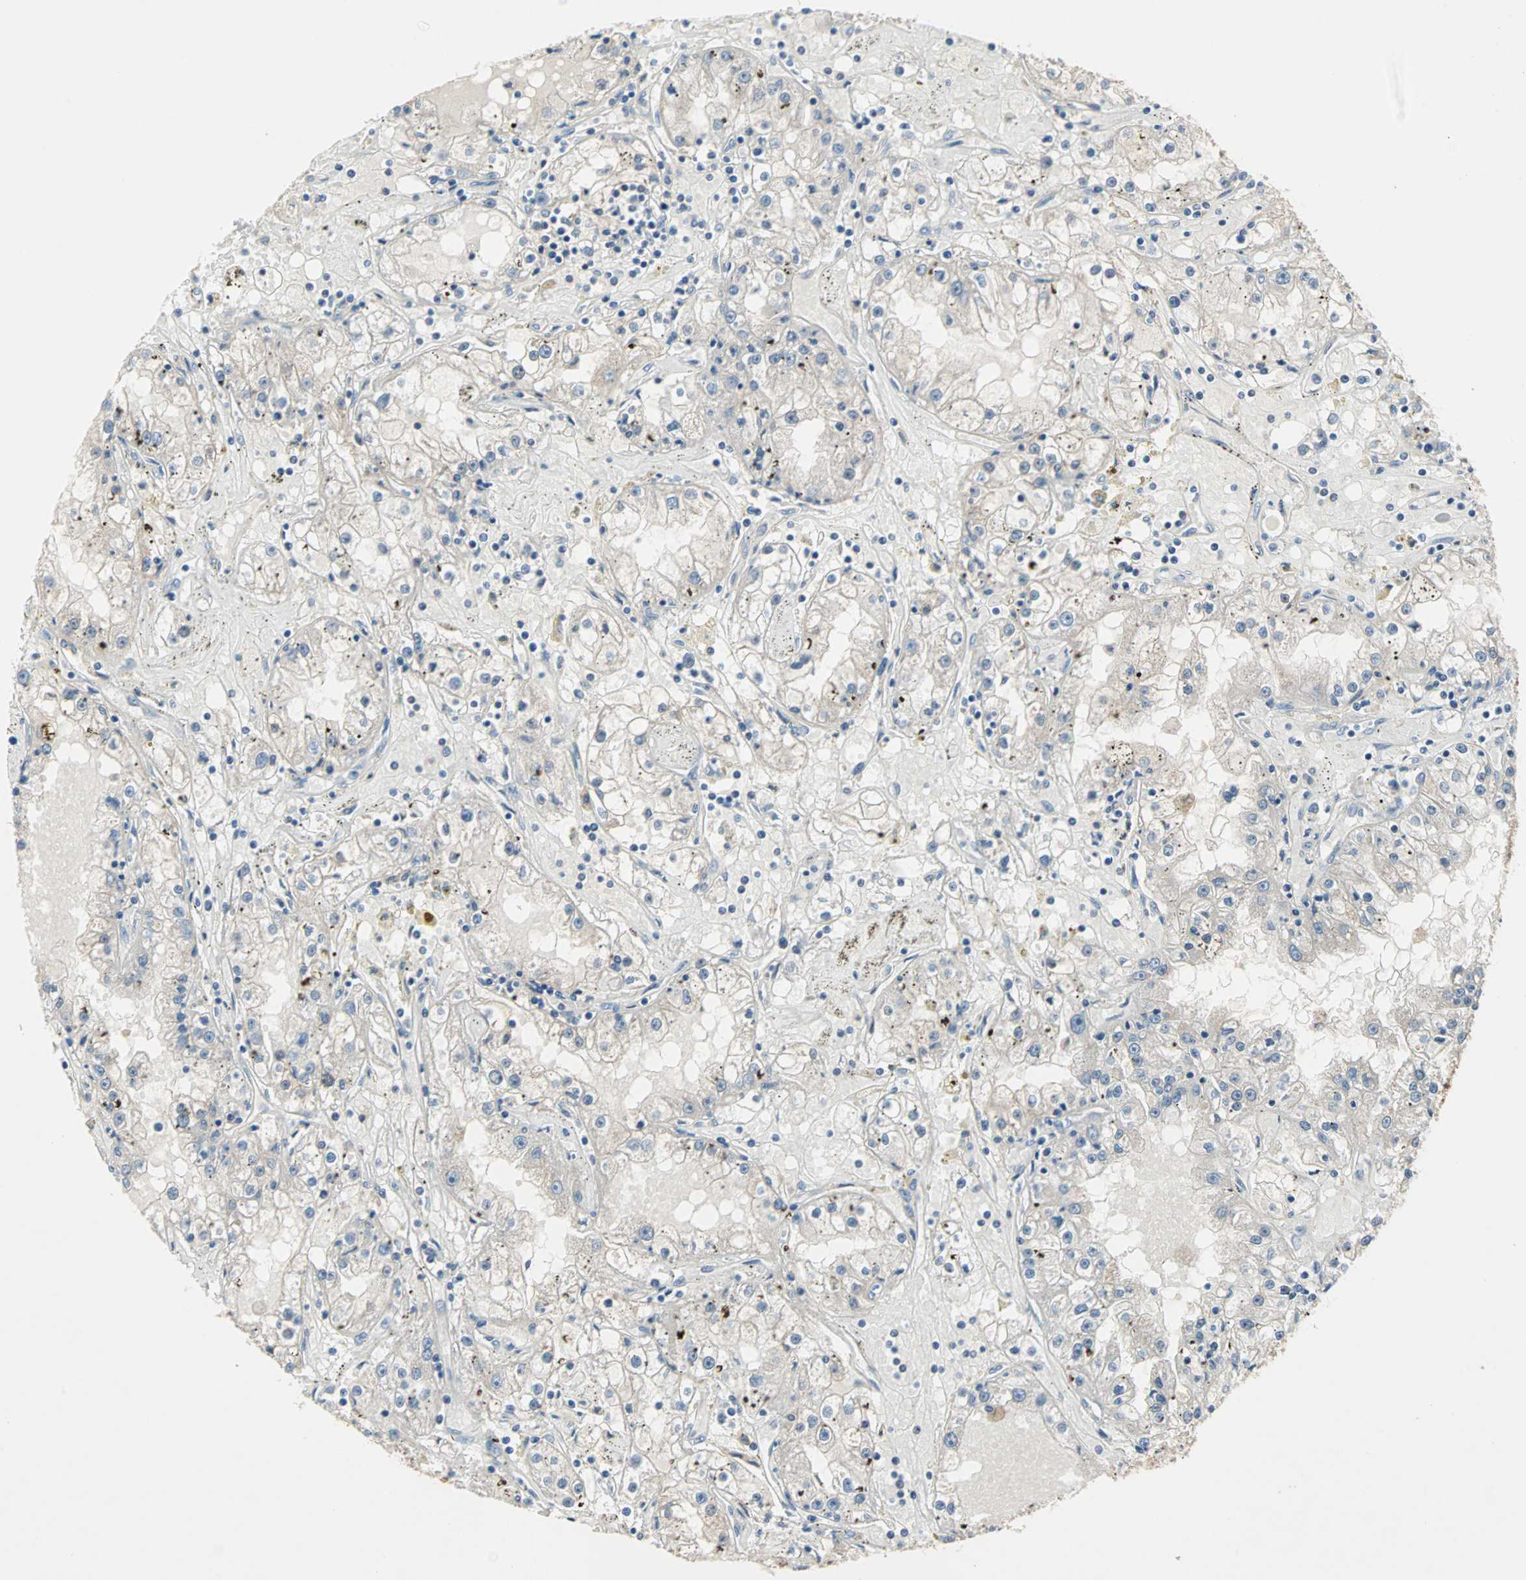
{"staining": {"intensity": "weak", "quantity": "<25%", "location": "cytoplasmic/membranous"}, "tissue": "renal cancer", "cell_type": "Tumor cells", "image_type": "cancer", "snomed": [{"axis": "morphology", "description": "Adenocarcinoma, NOS"}, {"axis": "topography", "description": "Kidney"}], "caption": "Human renal cancer stained for a protein using IHC exhibits no staining in tumor cells.", "gene": "MPI", "patient": {"sex": "male", "age": 56}}